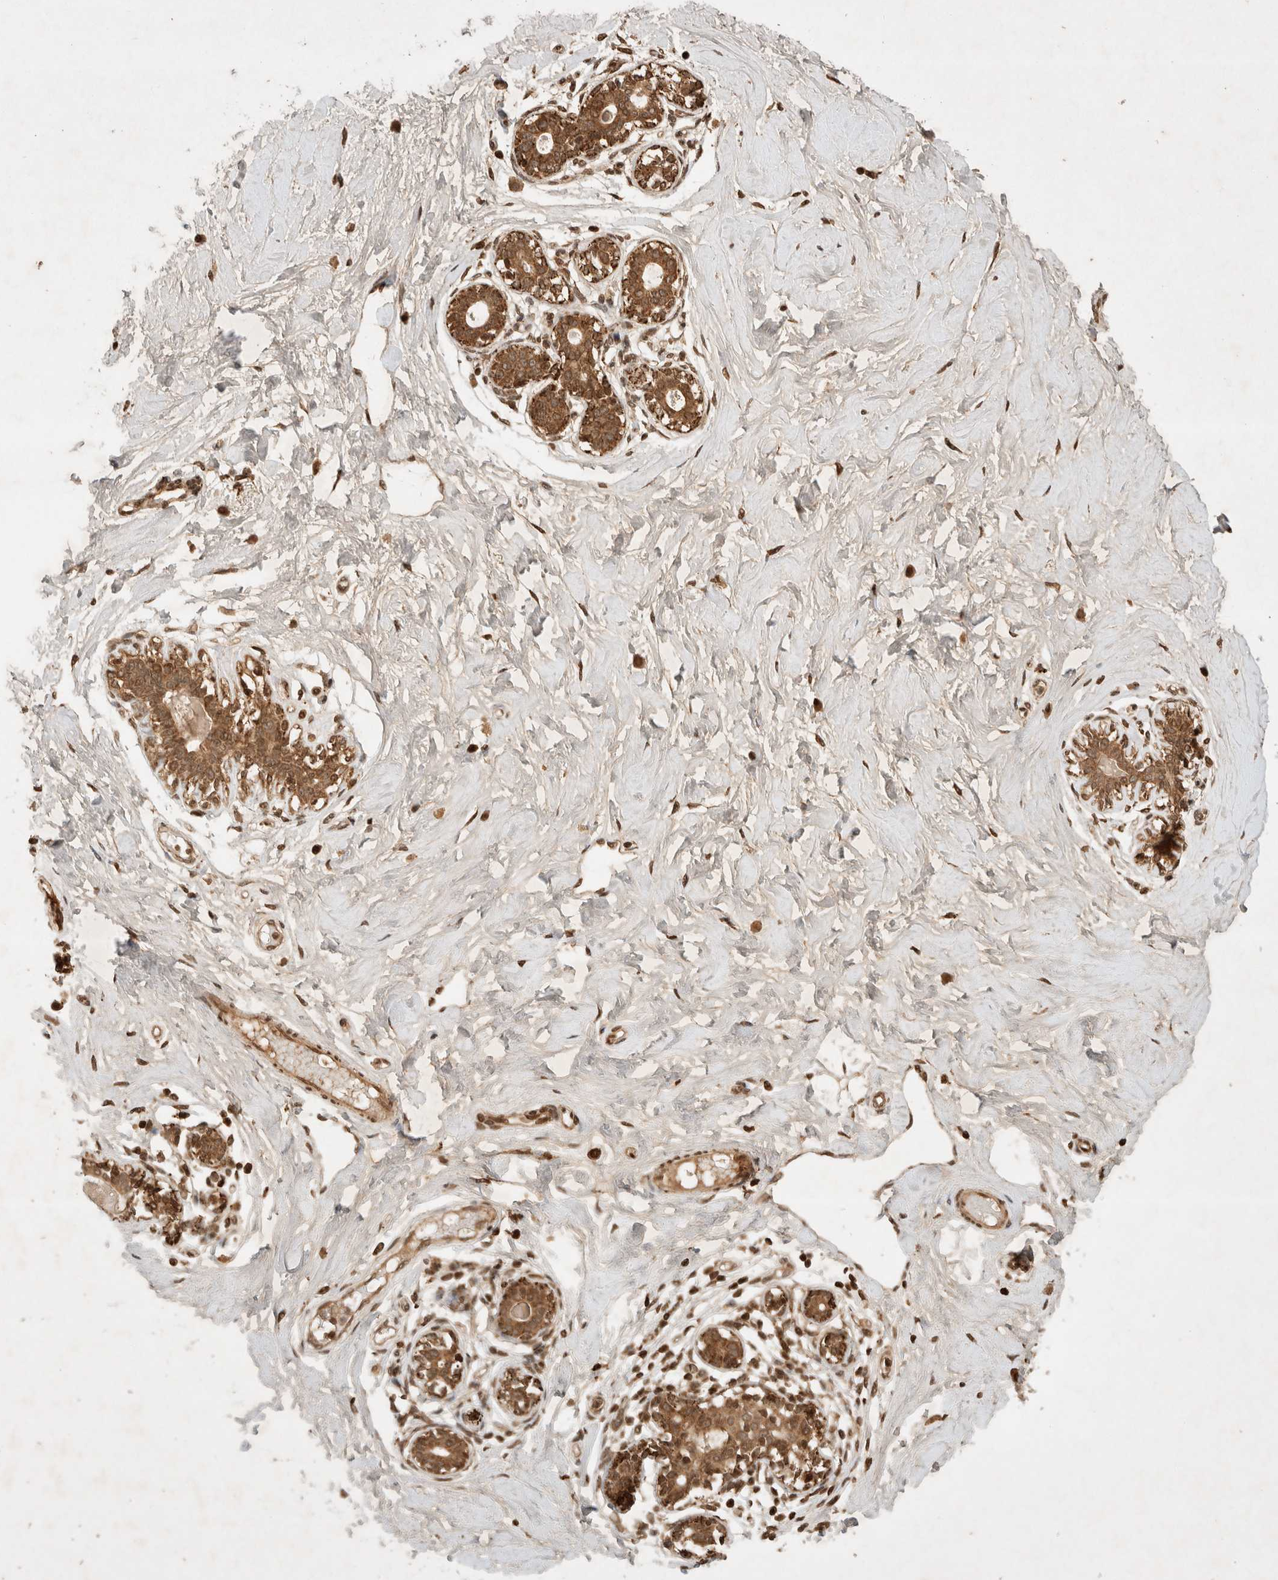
{"staining": {"intensity": "moderate", "quantity": ">75%", "location": "cytoplasmic/membranous,nuclear"}, "tissue": "breast", "cell_type": "Adipocytes", "image_type": "normal", "snomed": [{"axis": "morphology", "description": "Normal tissue, NOS"}, {"axis": "morphology", "description": "Adenoma, NOS"}, {"axis": "topography", "description": "Breast"}], "caption": "Immunohistochemistry histopathology image of benign human breast stained for a protein (brown), which exhibits medium levels of moderate cytoplasmic/membranous,nuclear positivity in approximately >75% of adipocytes.", "gene": "FAM221A", "patient": {"sex": "female", "age": 23}}